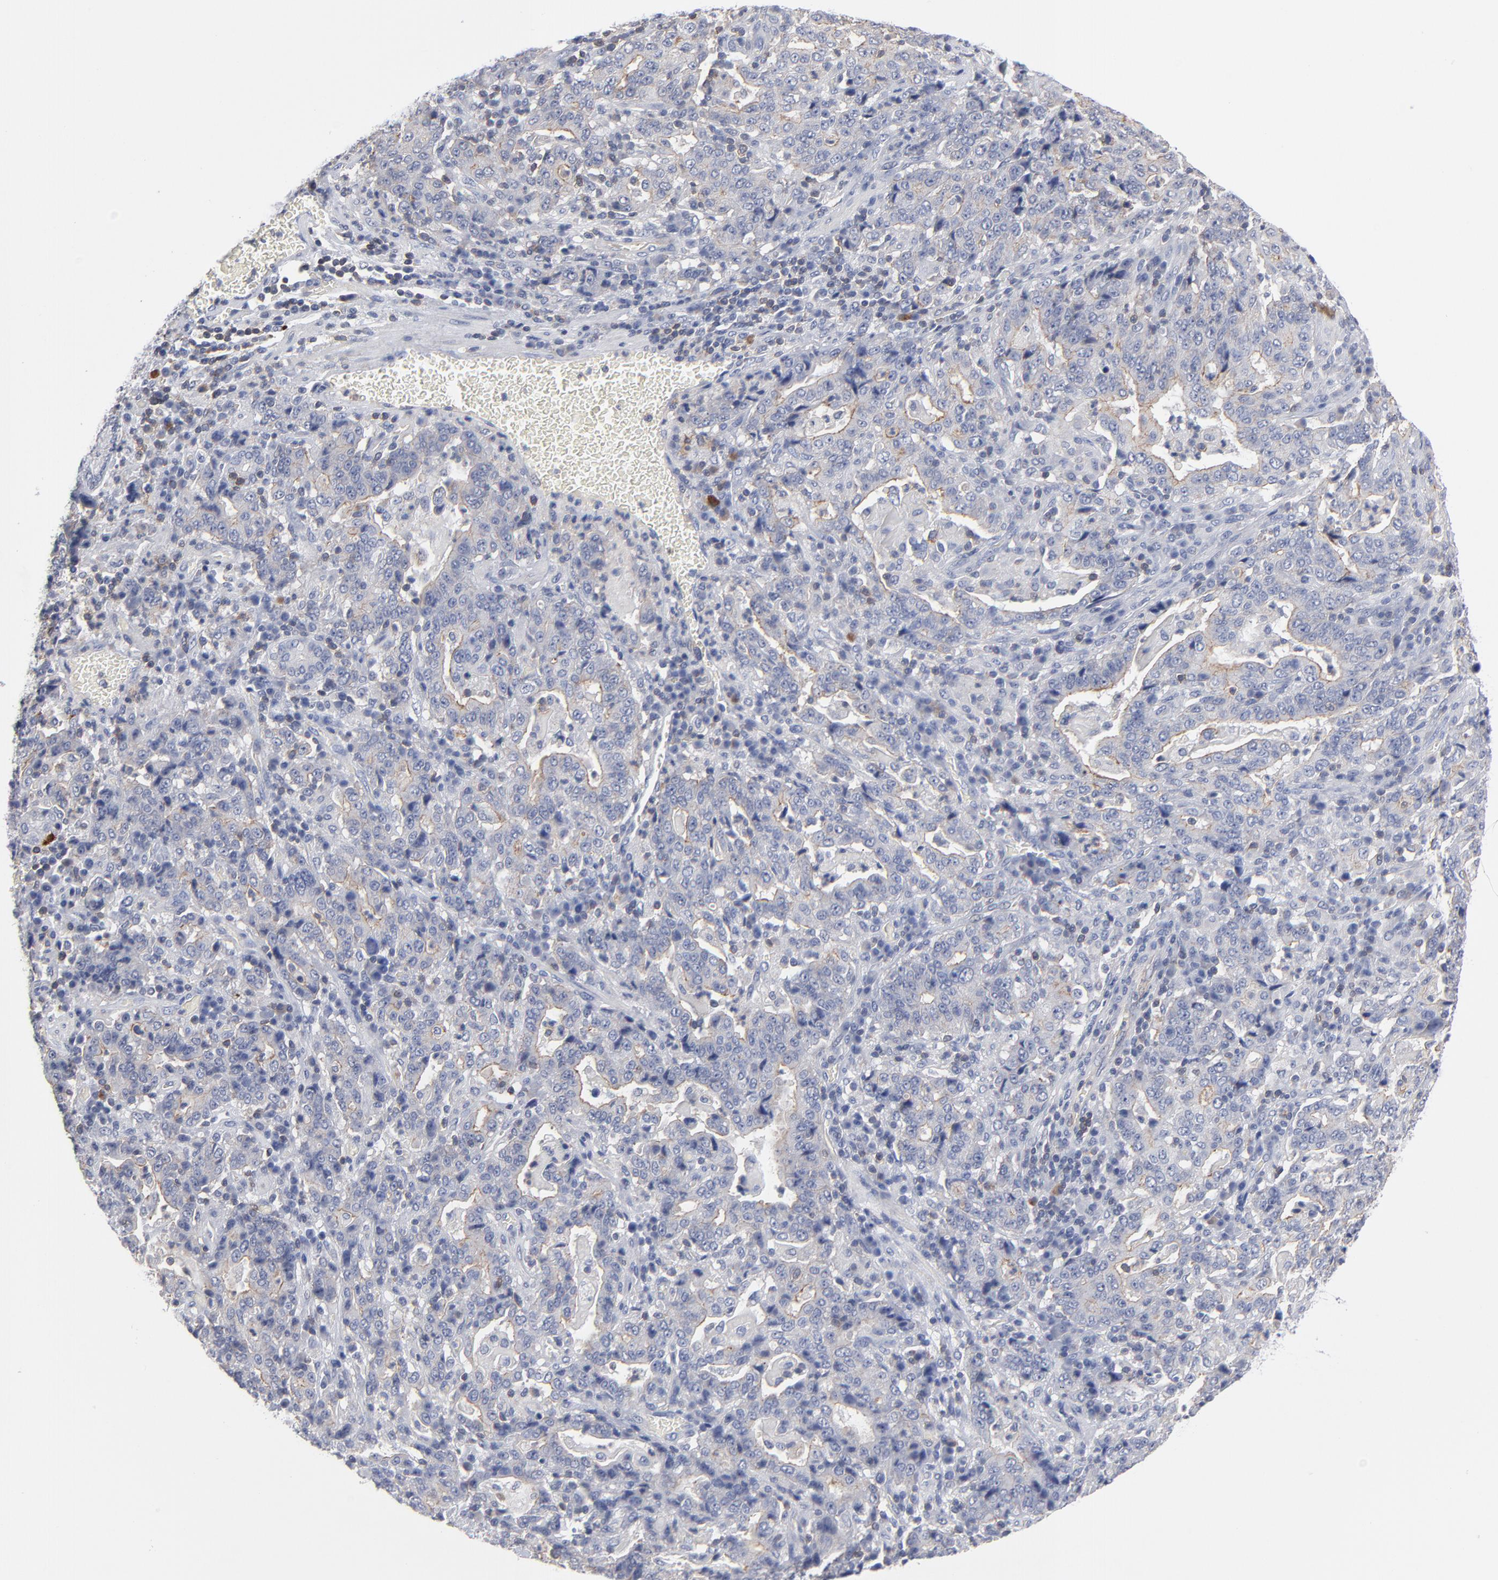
{"staining": {"intensity": "weak", "quantity": "<25%", "location": "cytoplasmic/membranous"}, "tissue": "stomach cancer", "cell_type": "Tumor cells", "image_type": "cancer", "snomed": [{"axis": "morphology", "description": "Normal tissue, NOS"}, {"axis": "morphology", "description": "Adenocarcinoma, NOS"}, {"axis": "topography", "description": "Stomach, upper"}, {"axis": "topography", "description": "Stomach"}], "caption": "This is an immunohistochemistry (IHC) photomicrograph of human stomach cancer. There is no staining in tumor cells.", "gene": "PDLIM2", "patient": {"sex": "male", "age": 59}}